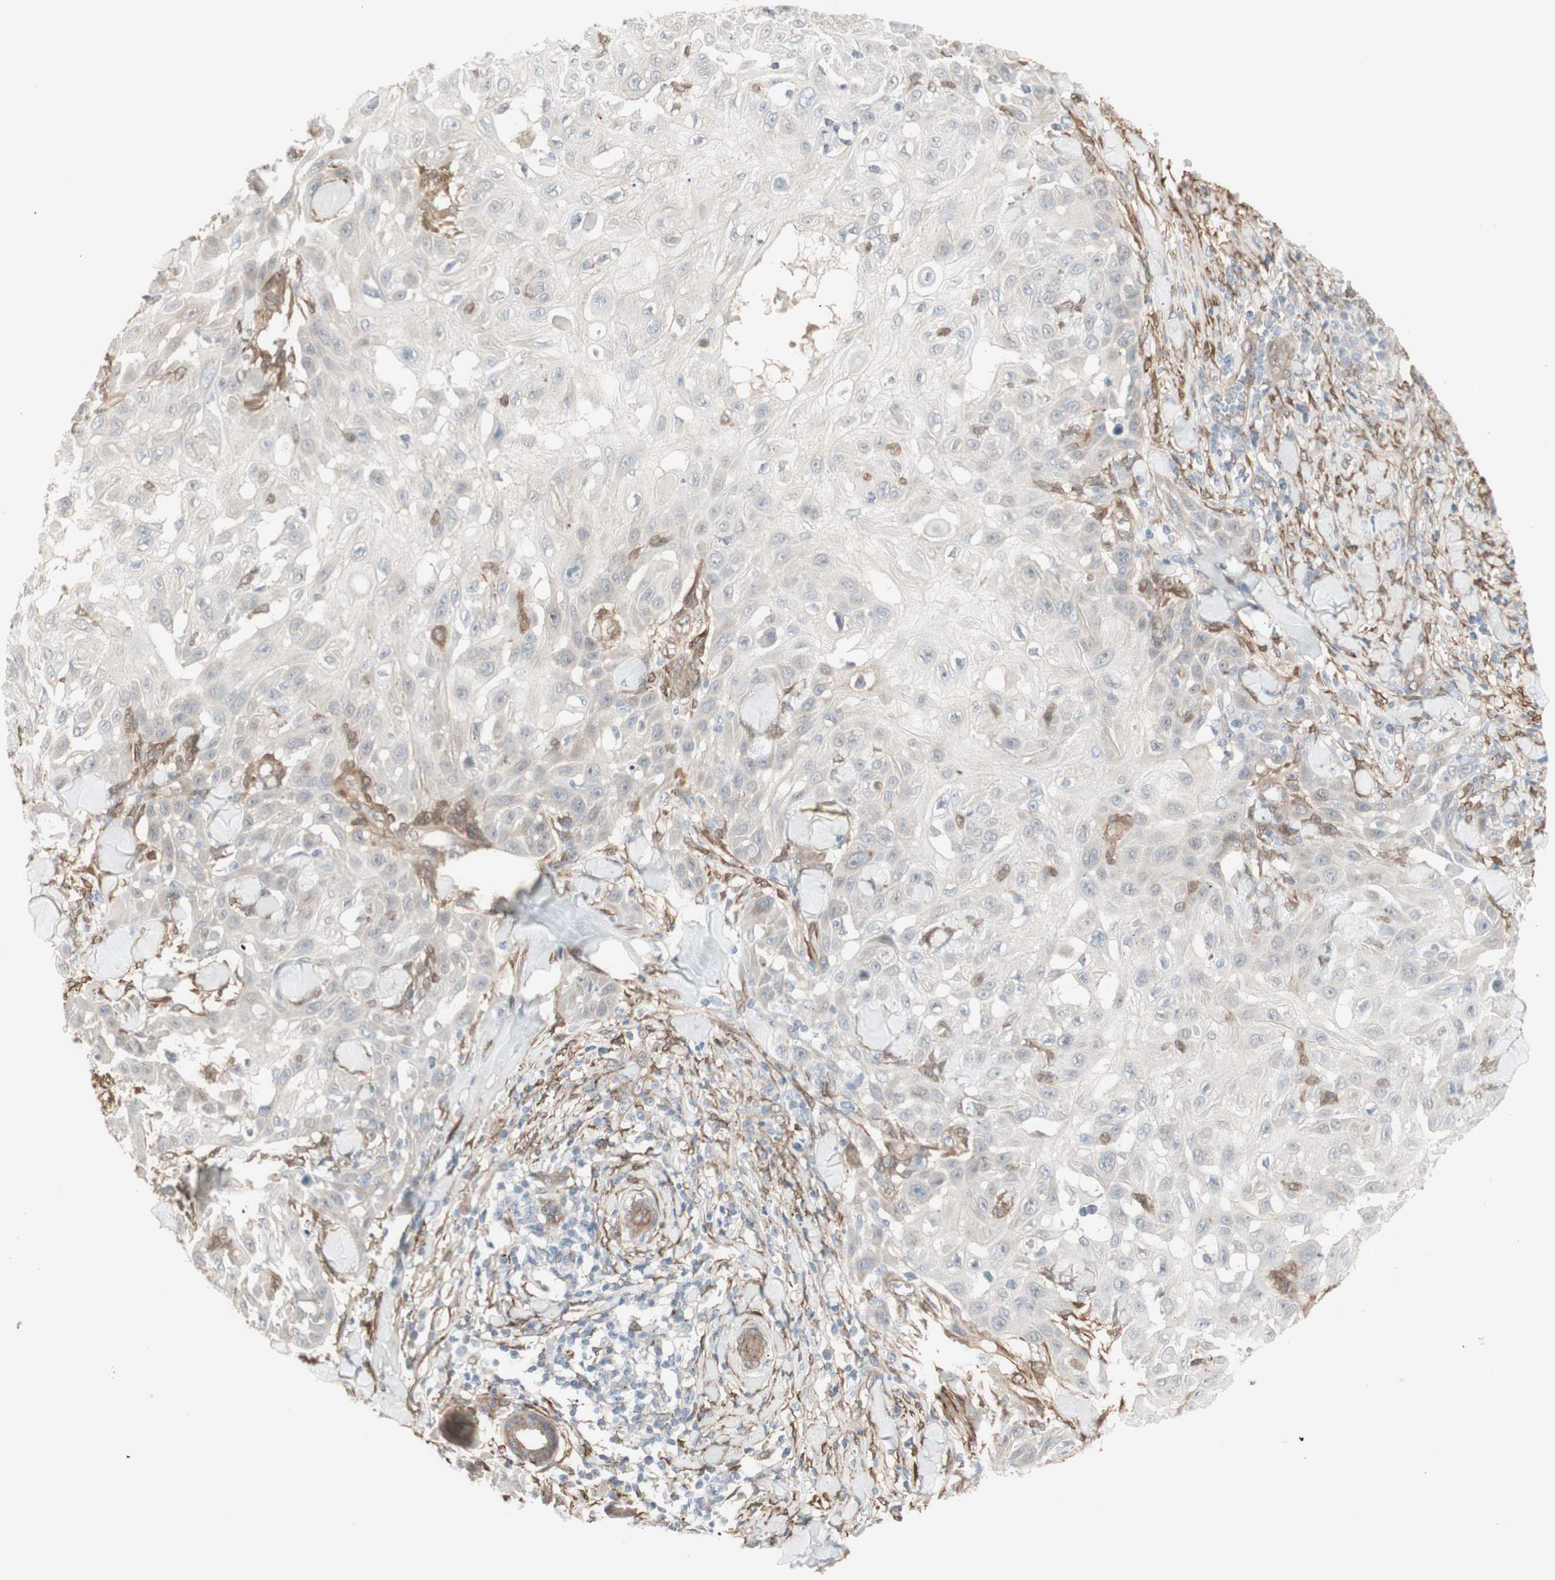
{"staining": {"intensity": "negative", "quantity": "none", "location": "none"}, "tissue": "skin cancer", "cell_type": "Tumor cells", "image_type": "cancer", "snomed": [{"axis": "morphology", "description": "Squamous cell carcinoma, NOS"}, {"axis": "topography", "description": "Skin"}], "caption": "This histopathology image is of skin cancer (squamous cell carcinoma) stained with IHC to label a protein in brown with the nuclei are counter-stained blue. There is no staining in tumor cells. Nuclei are stained in blue.", "gene": "CNN3", "patient": {"sex": "male", "age": 24}}